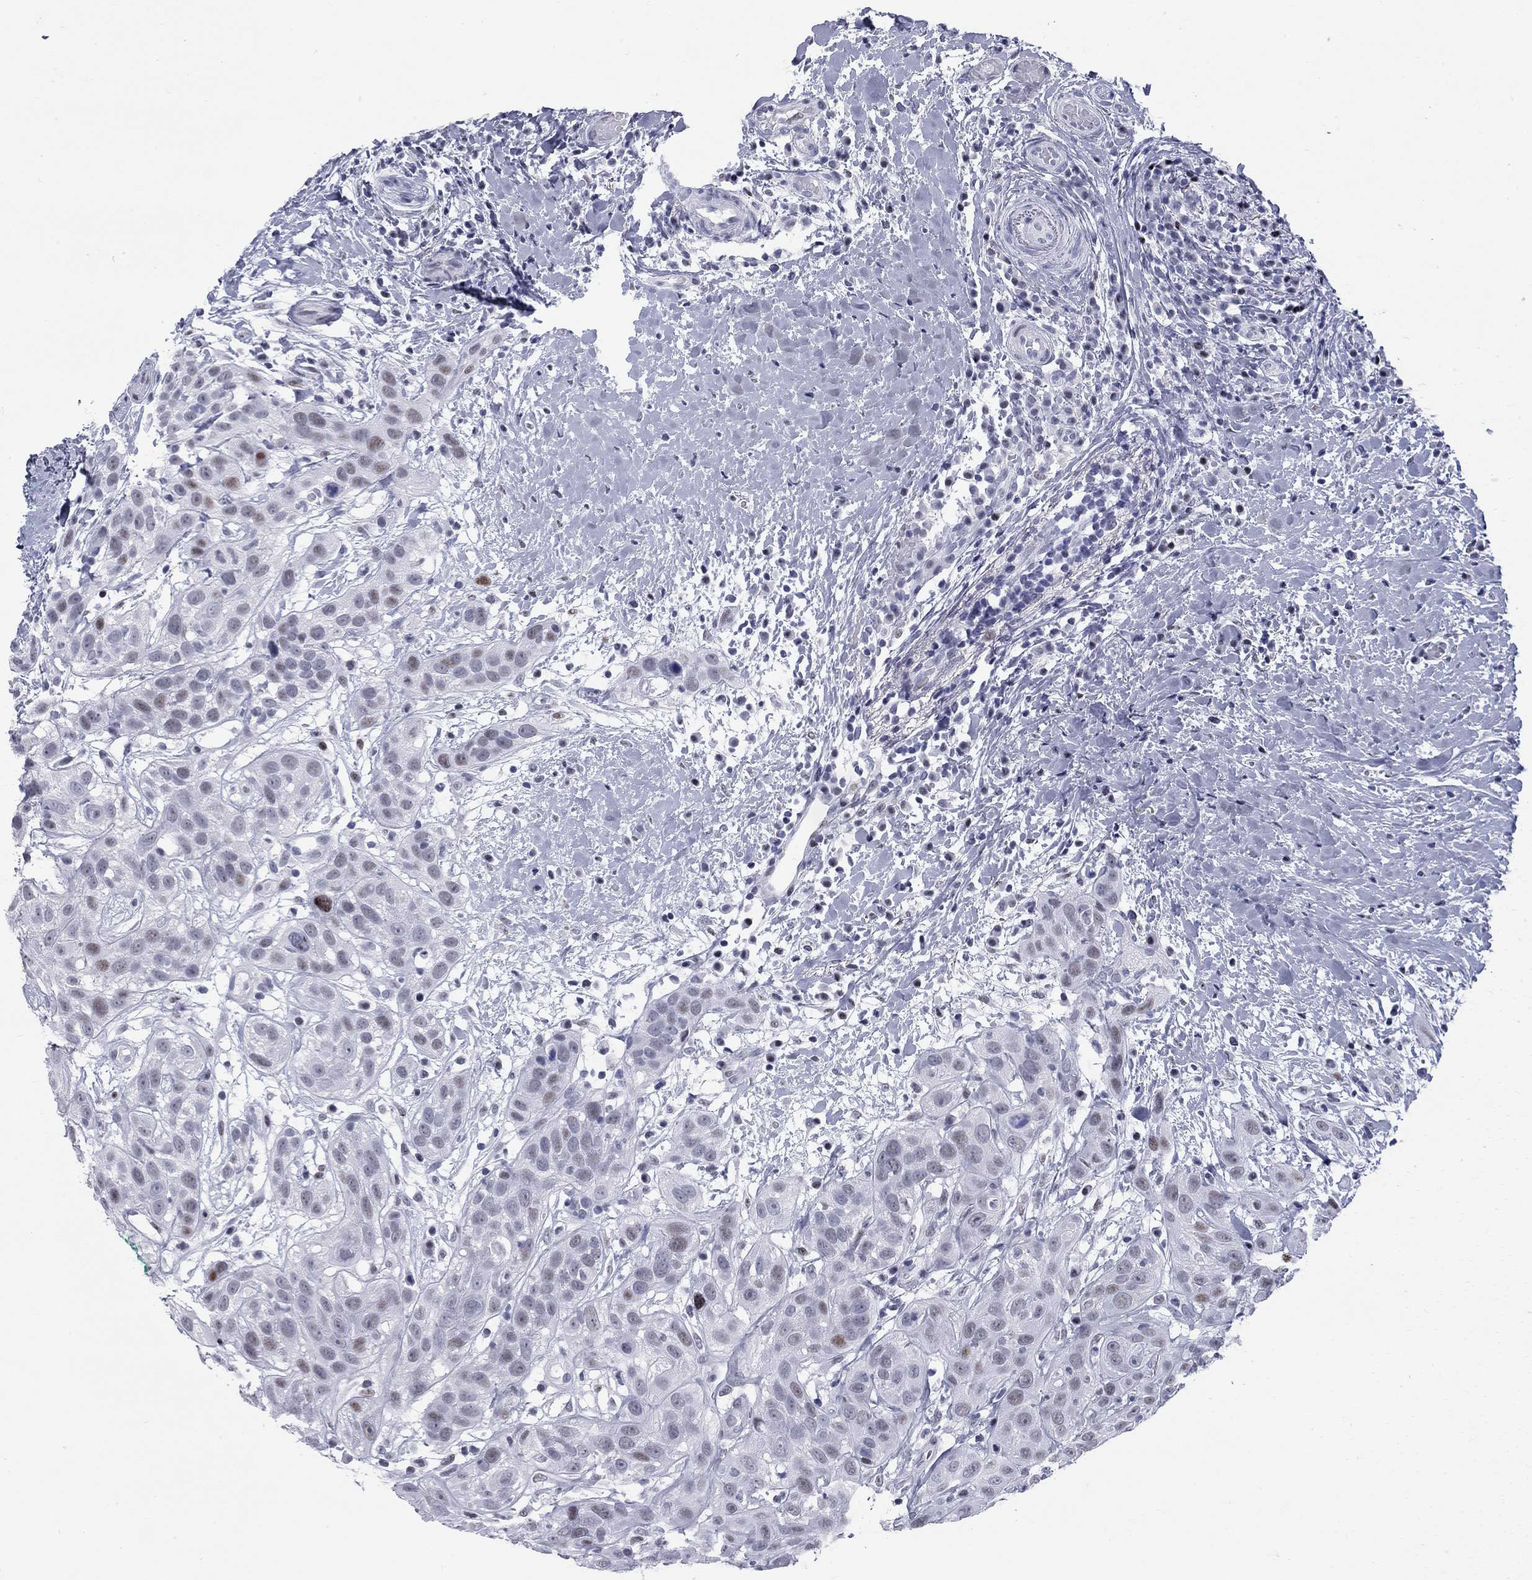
{"staining": {"intensity": "moderate", "quantity": "<25%", "location": "nuclear"}, "tissue": "head and neck cancer", "cell_type": "Tumor cells", "image_type": "cancer", "snomed": [{"axis": "morphology", "description": "Normal tissue, NOS"}, {"axis": "morphology", "description": "Squamous cell carcinoma, NOS"}, {"axis": "topography", "description": "Oral tissue"}, {"axis": "topography", "description": "Salivary gland"}, {"axis": "topography", "description": "Head-Neck"}], "caption": "Tumor cells demonstrate low levels of moderate nuclear staining in about <25% of cells in head and neck cancer. (Brightfield microscopy of DAB IHC at high magnification).", "gene": "ASF1B", "patient": {"sex": "female", "age": 62}}